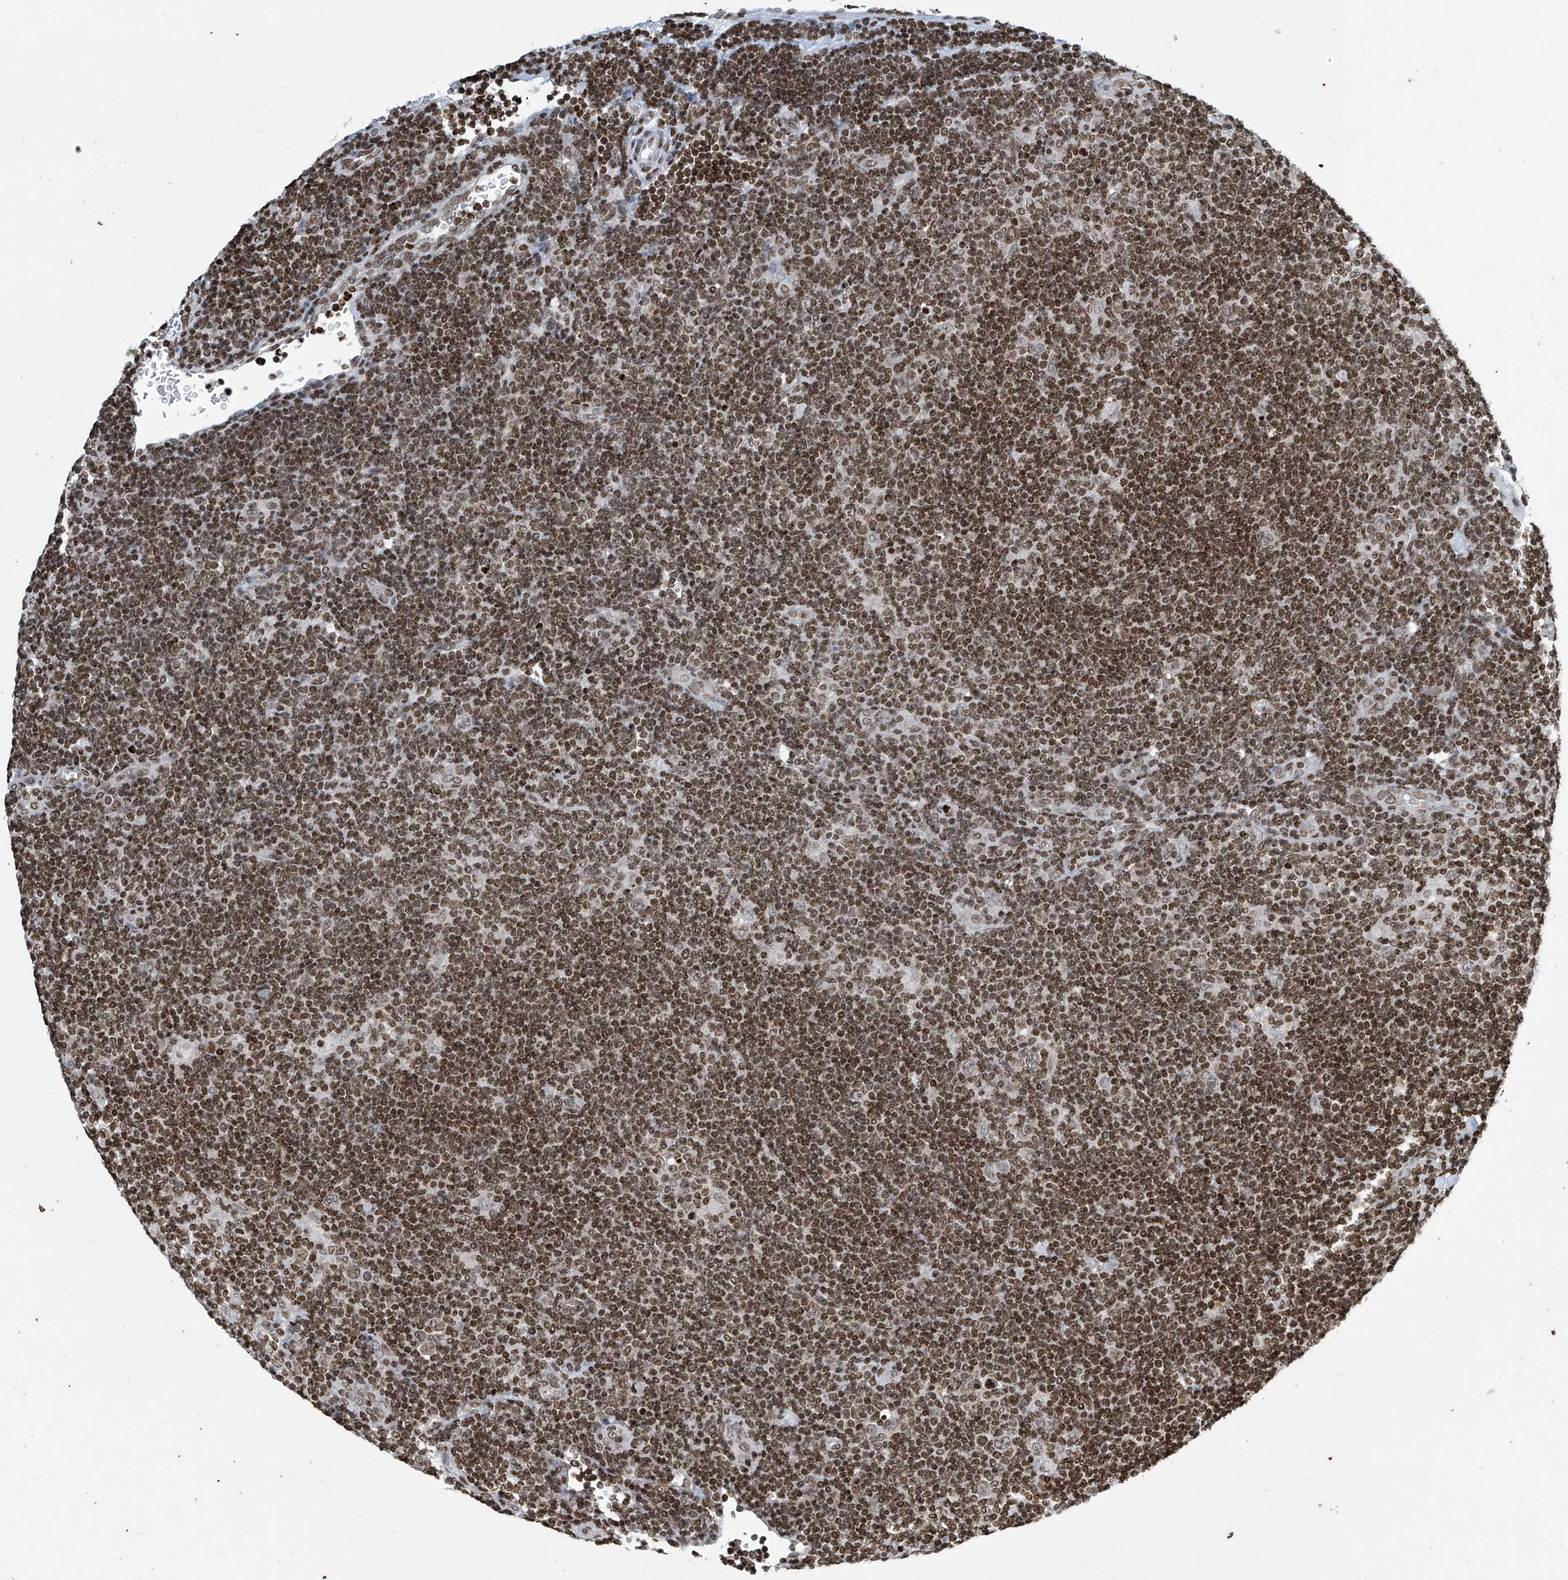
{"staining": {"intensity": "weak", "quantity": "25%-75%", "location": "nuclear"}, "tissue": "lymphoma", "cell_type": "Tumor cells", "image_type": "cancer", "snomed": [{"axis": "morphology", "description": "Hodgkin's disease, NOS"}, {"axis": "topography", "description": "Lymph node"}], "caption": "Human lymphoma stained with a protein marker reveals weak staining in tumor cells.", "gene": "H4C16", "patient": {"sex": "female", "age": 57}}